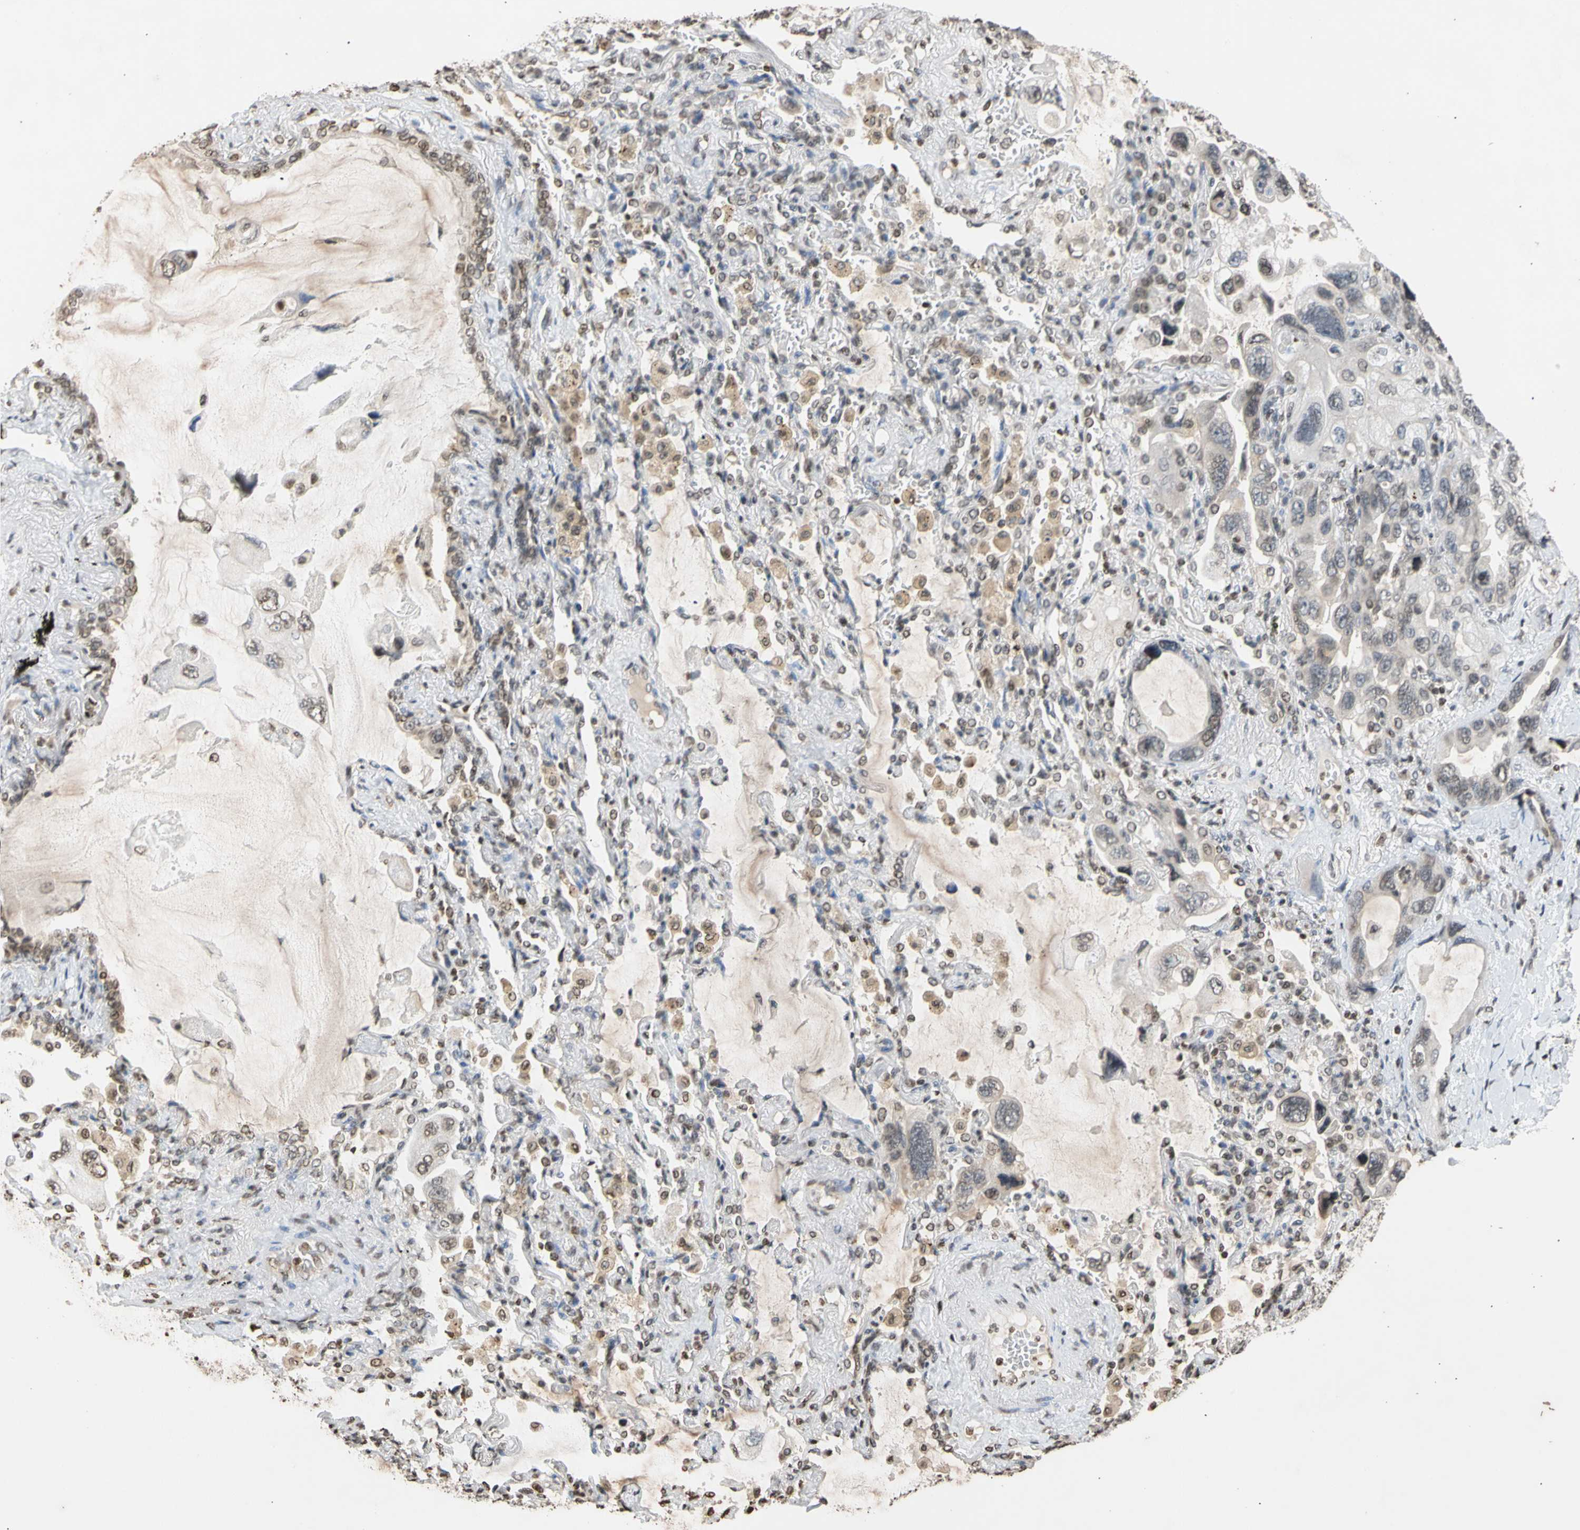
{"staining": {"intensity": "negative", "quantity": "none", "location": "none"}, "tissue": "lung cancer", "cell_type": "Tumor cells", "image_type": "cancer", "snomed": [{"axis": "morphology", "description": "Squamous cell carcinoma, NOS"}, {"axis": "topography", "description": "Lung"}], "caption": "High power microscopy micrograph of an immunohistochemistry micrograph of lung squamous cell carcinoma, revealing no significant positivity in tumor cells.", "gene": "GPX4", "patient": {"sex": "female", "age": 73}}